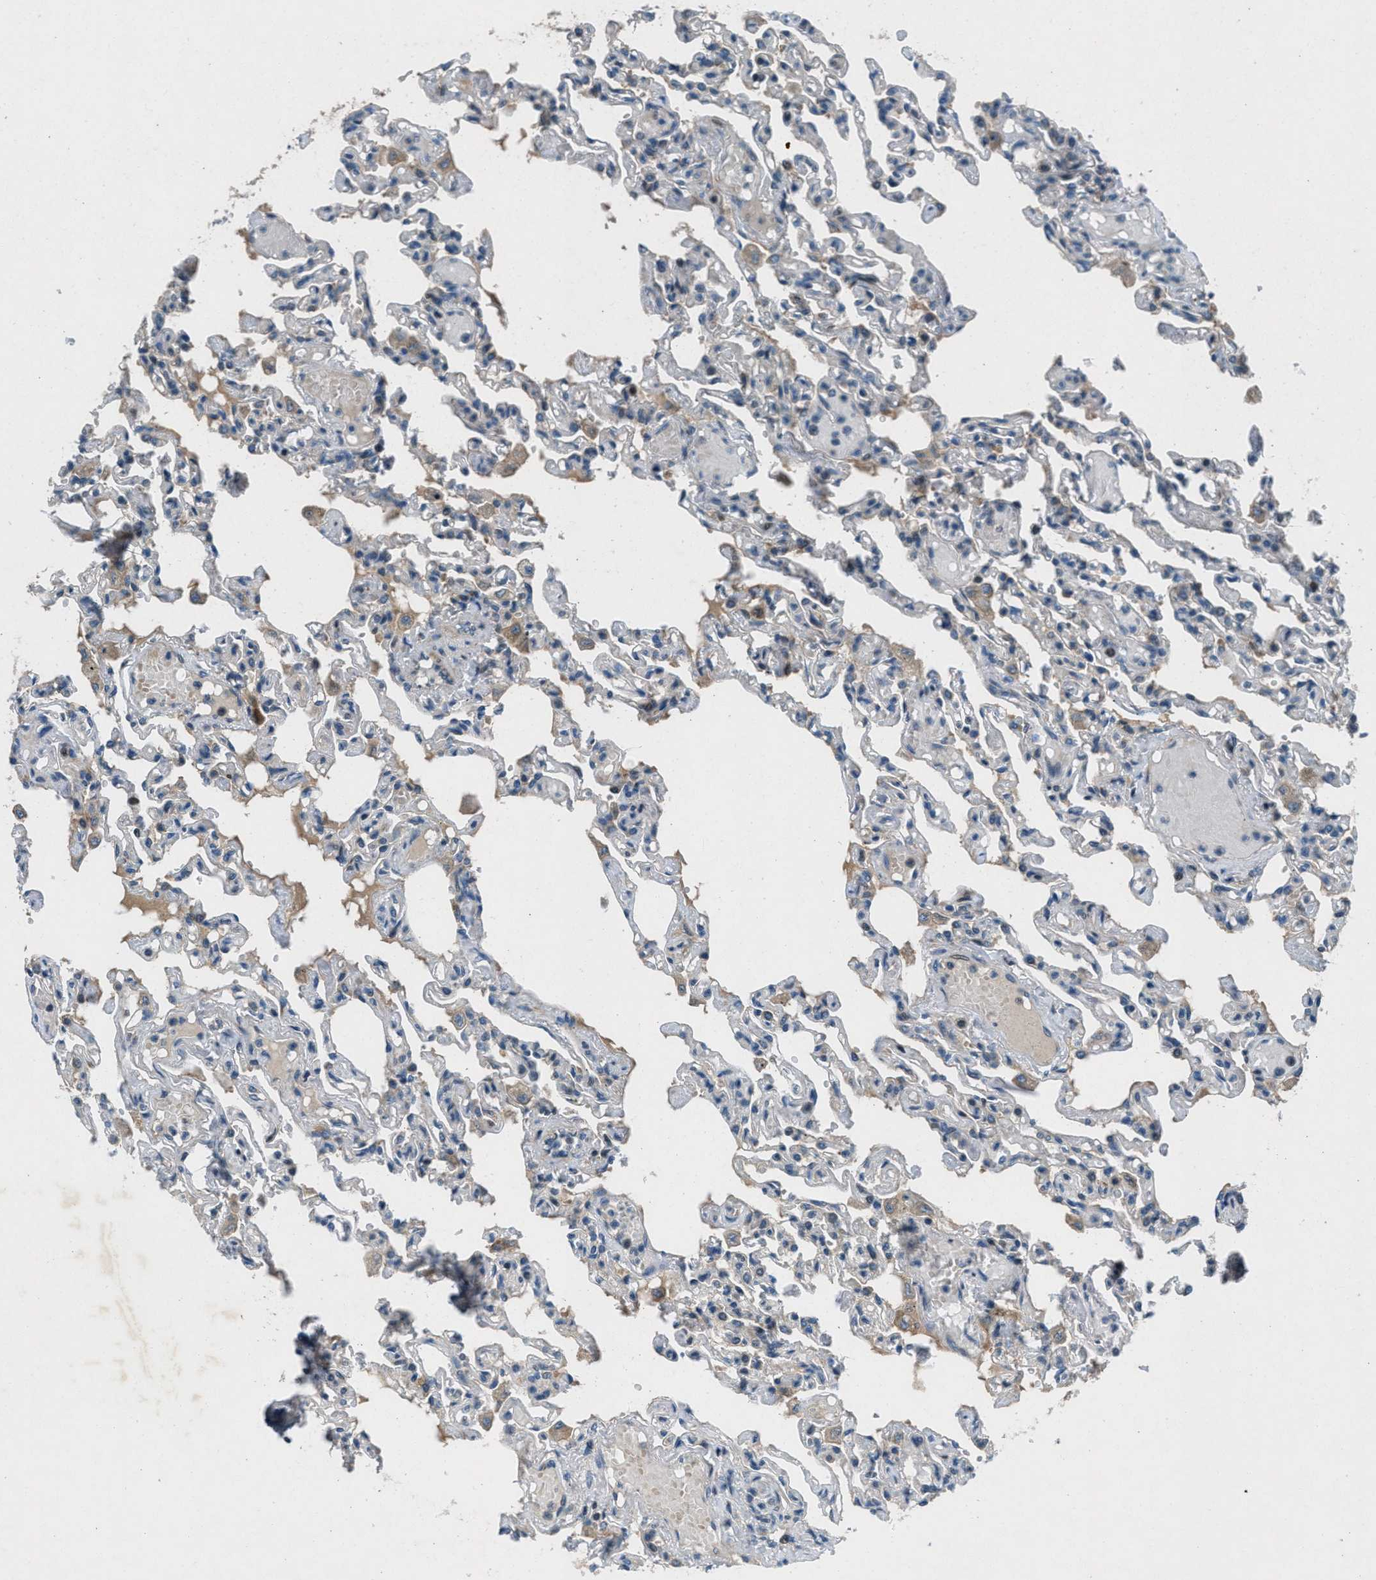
{"staining": {"intensity": "weak", "quantity": "25%-75%", "location": "cytoplasmic/membranous"}, "tissue": "lung", "cell_type": "Alveolar cells", "image_type": "normal", "snomed": [{"axis": "morphology", "description": "Normal tissue, NOS"}, {"axis": "topography", "description": "Lung"}], "caption": "Lung stained with immunohistochemistry shows weak cytoplasmic/membranous staining in about 25%-75% of alveolar cells.", "gene": "CLEC2D", "patient": {"sex": "male", "age": 21}}